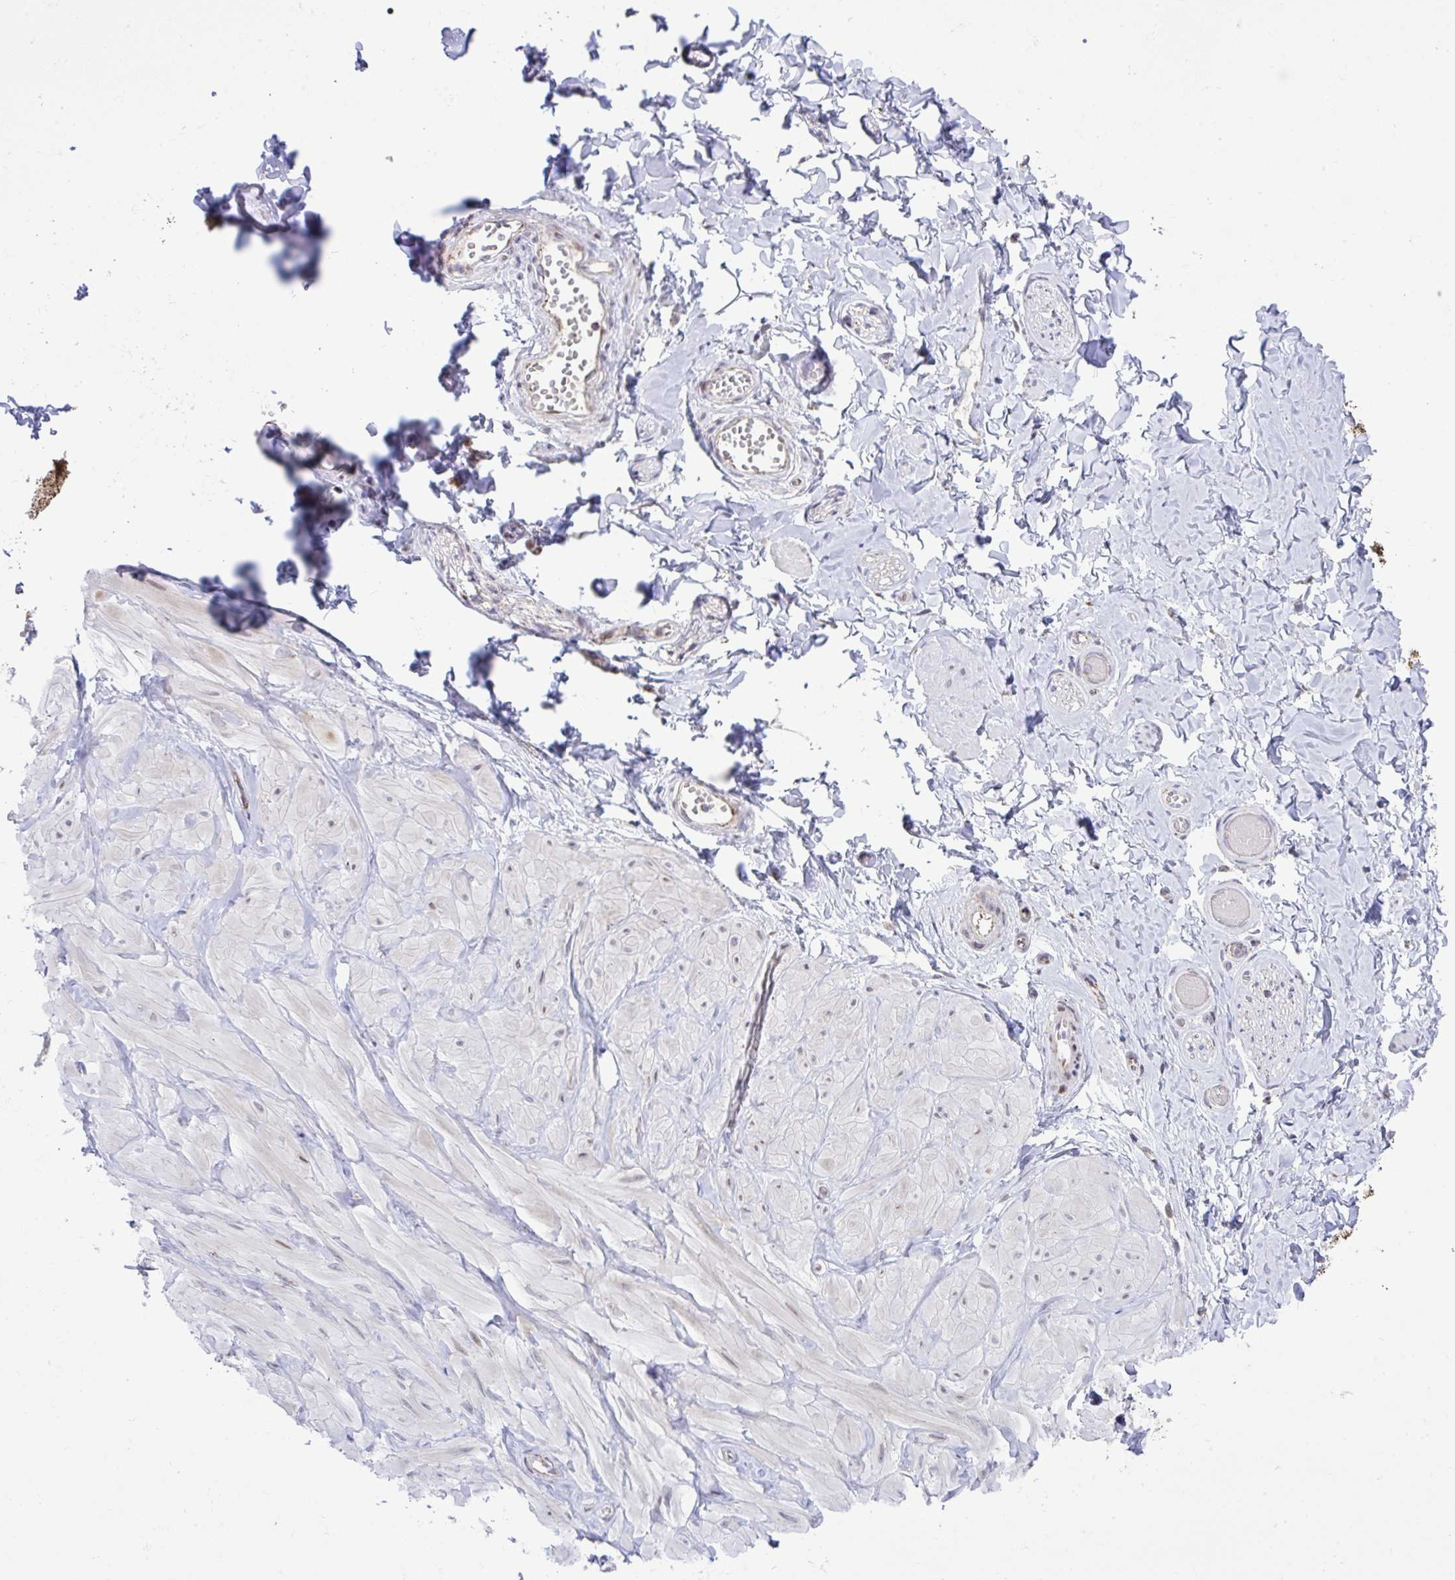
{"staining": {"intensity": "negative", "quantity": "none", "location": "none"}, "tissue": "adipose tissue", "cell_type": "Adipocytes", "image_type": "normal", "snomed": [{"axis": "morphology", "description": "Normal tissue, NOS"}, {"axis": "topography", "description": "Soft tissue"}, {"axis": "topography", "description": "Adipose tissue"}, {"axis": "topography", "description": "Vascular tissue"}, {"axis": "topography", "description": "Peripheral nerve tissue"}], "caption": "A high-resolution image shows immunohistochemistry (IHC) staining of benign adipose tissue, which shows no significant staining in adipocytes. (Brightfield microscopy of DAB (3,3'-diaminobenzidine) immunohistochemistry (IHC) at high magnification).", "gene": "ZNF362", "patient": {"sex": "male", "age": 29}}